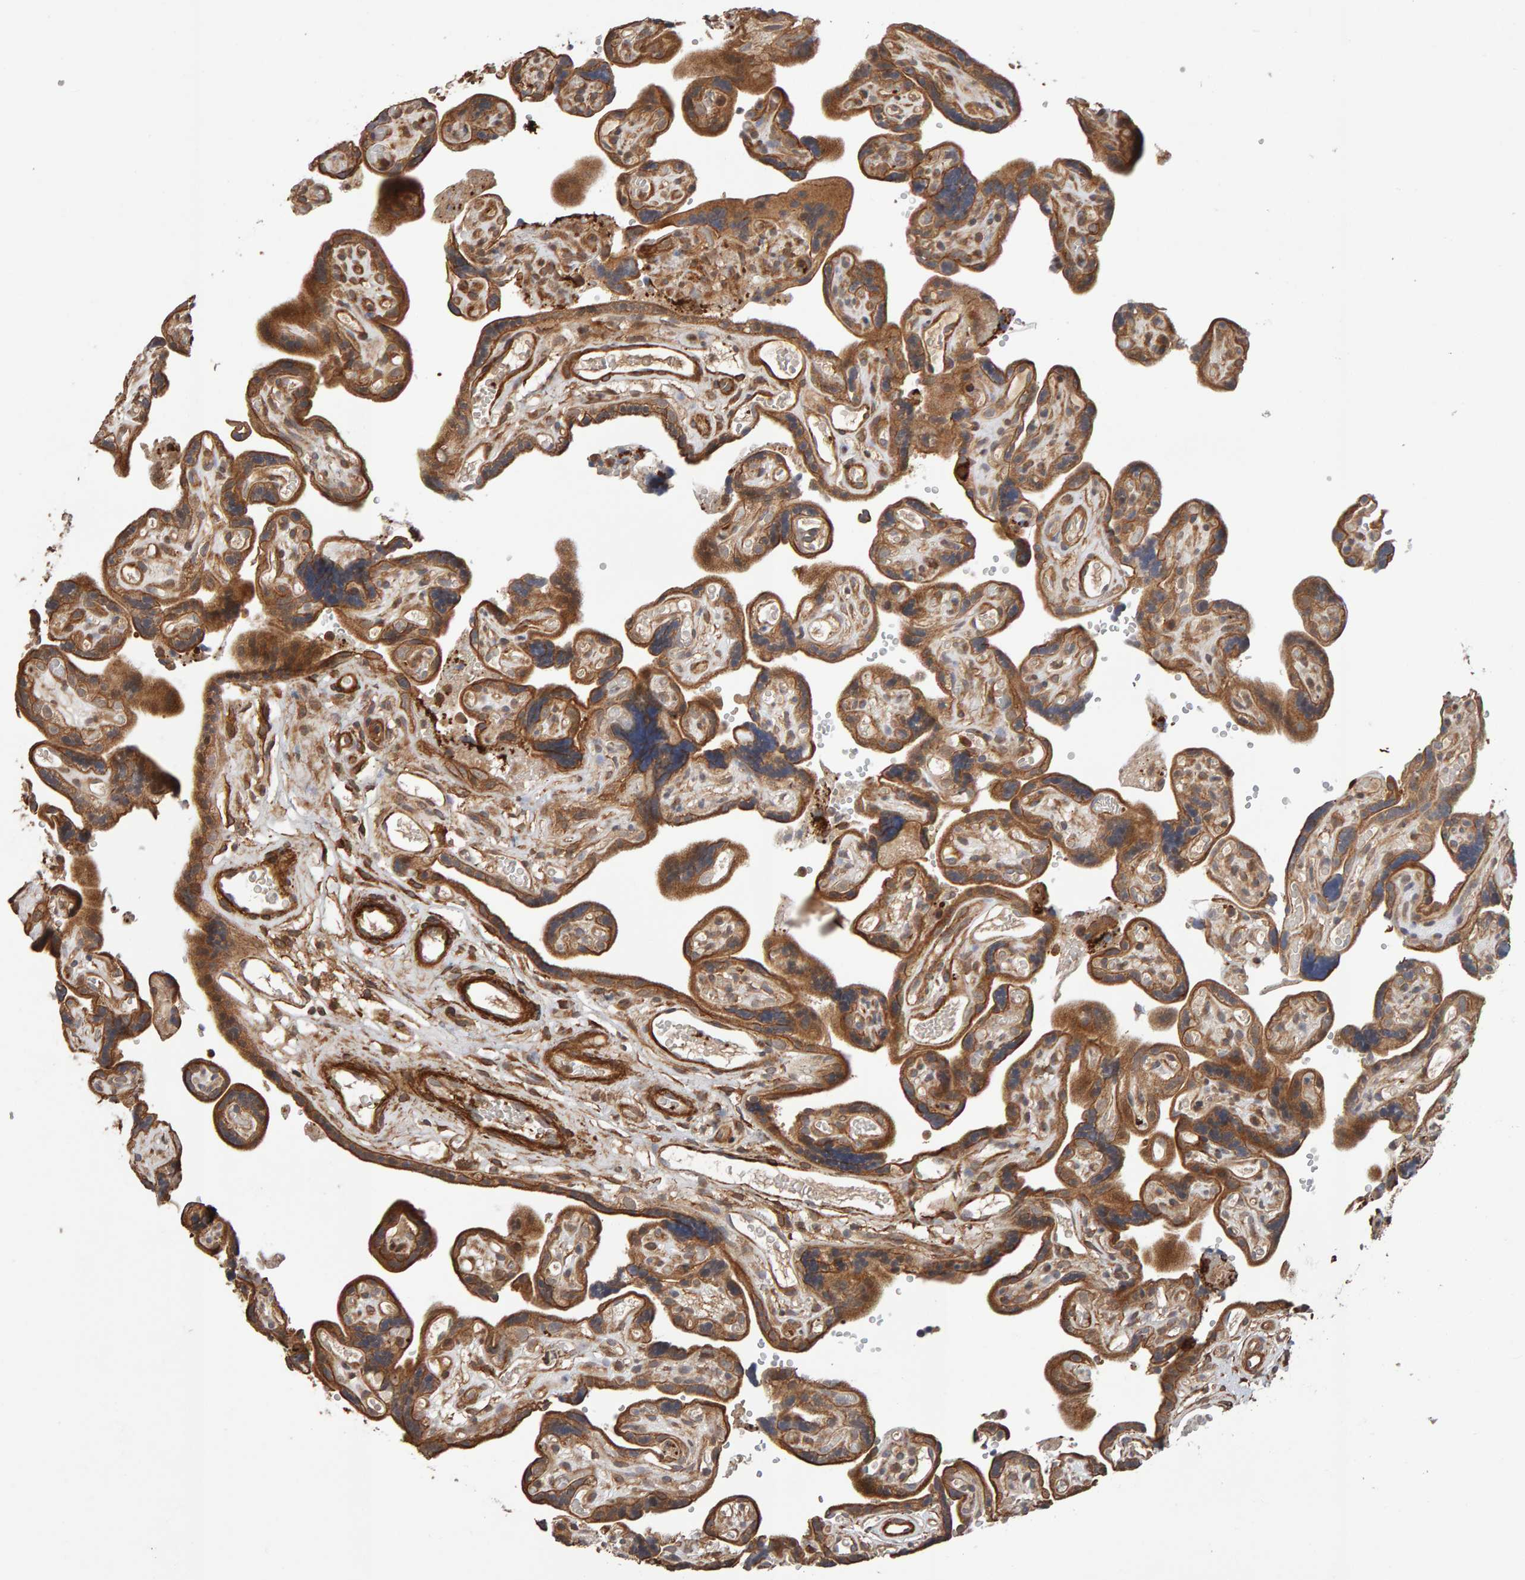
{"staining": {"intensity": "moderate", "quantity": ">75%", "location": "cytoplasmic/membranous"}, "tissue": "placenta", "cell_type": "Decidual cells", "image_type": "normal", "snomed": [{"axis": "morphology", "description": "Normal tissue, NOS"}, {"axis": "topography", "description": "Placenta"}], "caption": "Immunohistochemical staining of normal placenta displays moderate cytoplasmic/membranous protein staining in approximately >75% of decidual cells.", "gene": "SYNRG", "patient": {"sex": "female", "age": 30}}